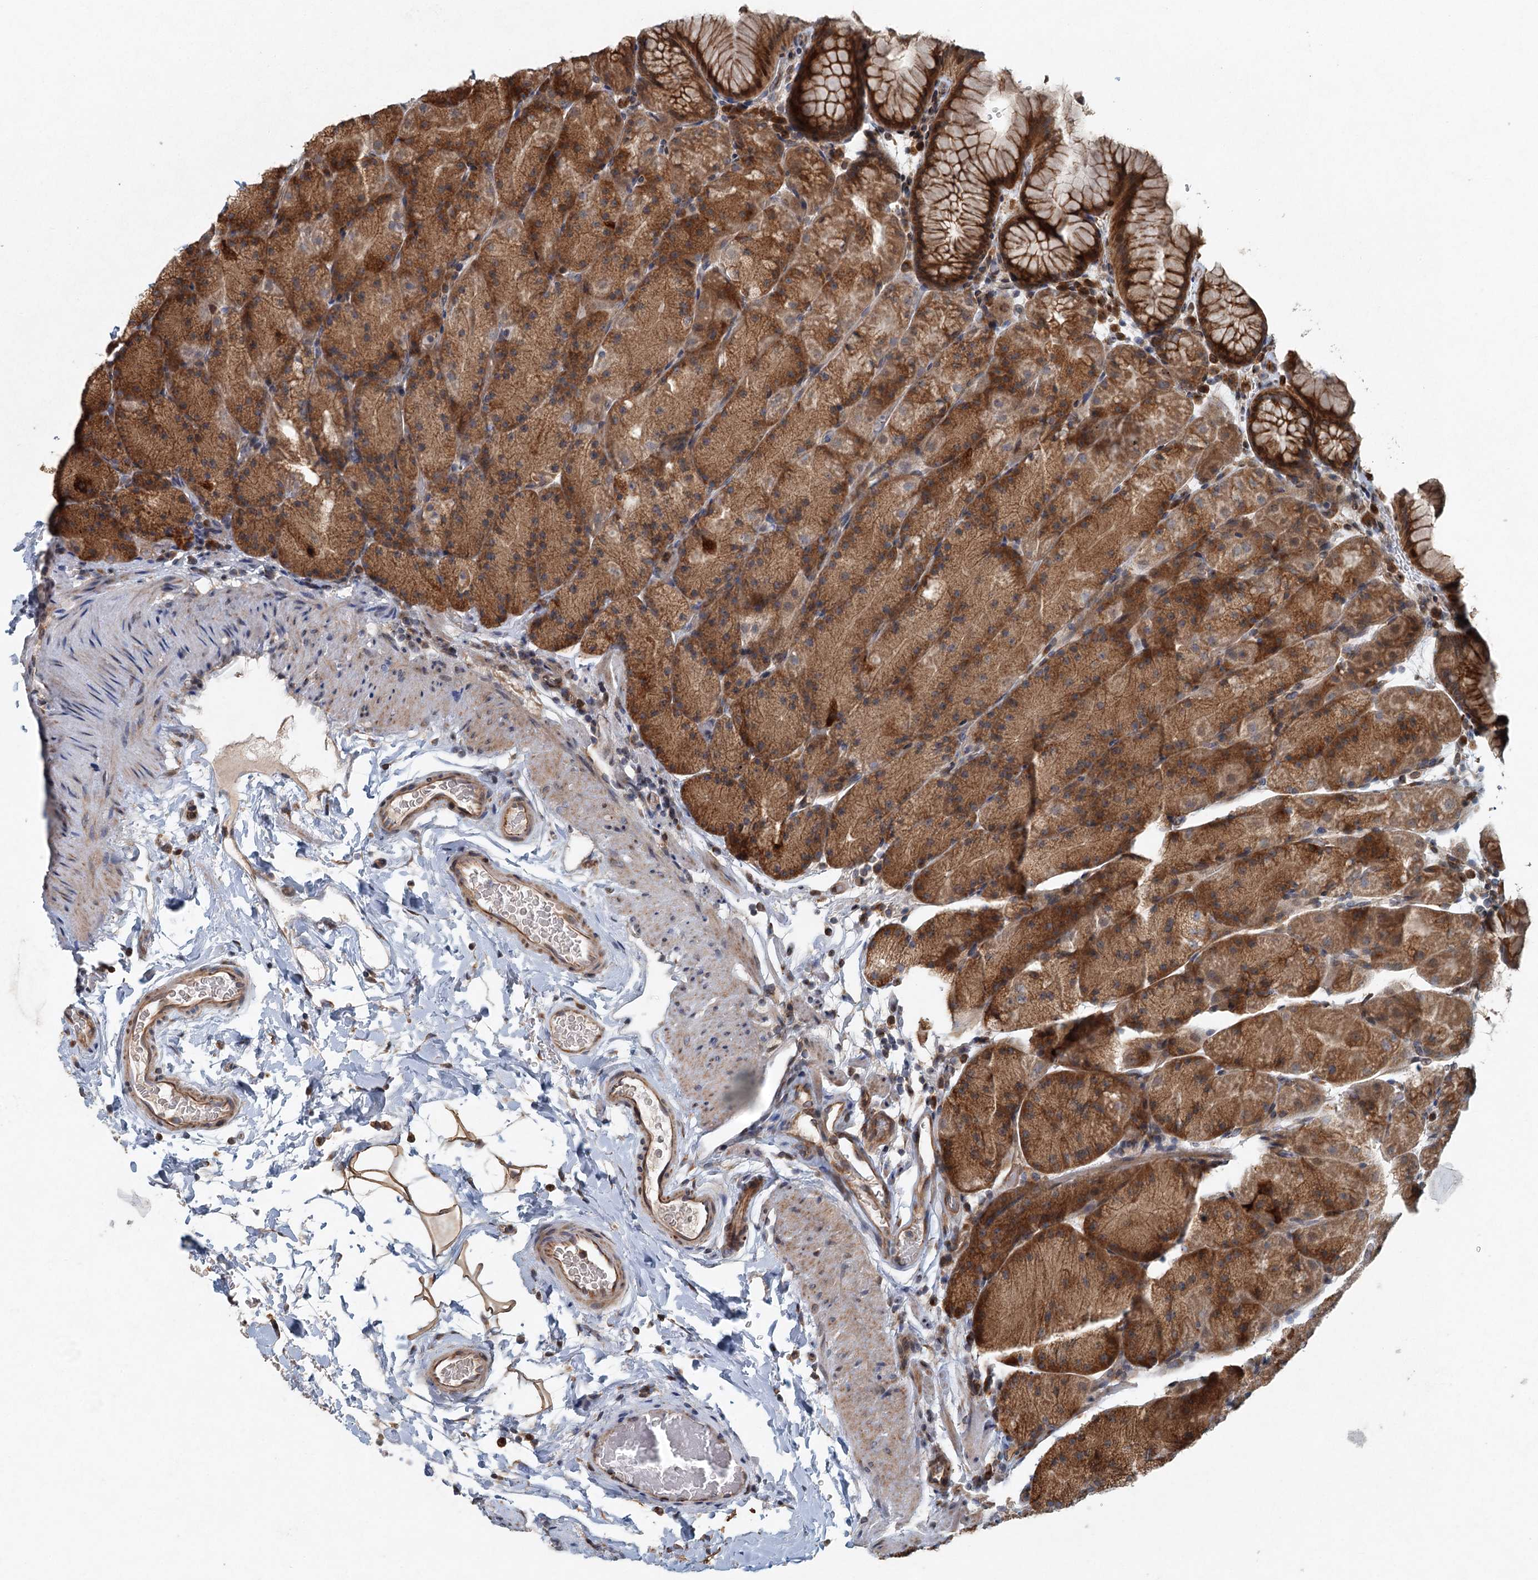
{"staining": {"intensity": "strong", "quantity": ">75%", "location": "cytoplasmic/membranous,nuclear"}, "tissue": "stomach", "cell_type": "Glandular cells", "image_type": "normal", "snomed": [{"axis": "morphology", "description": "Normal tissue, NOS"}, {"axis": "topography", "description": "Stomach, upper"}, {"axis": "topography", "description": "Stomach, lower"}], "caption": "Protein staining by immunohistochemistry (IHC) reveals strong cytoplasmic/membranous,nuclear expression in about >75% of glandular cells in normal stomach.", "gene": "SRPX2", "patient": {"sex": "male", "age": 67}}